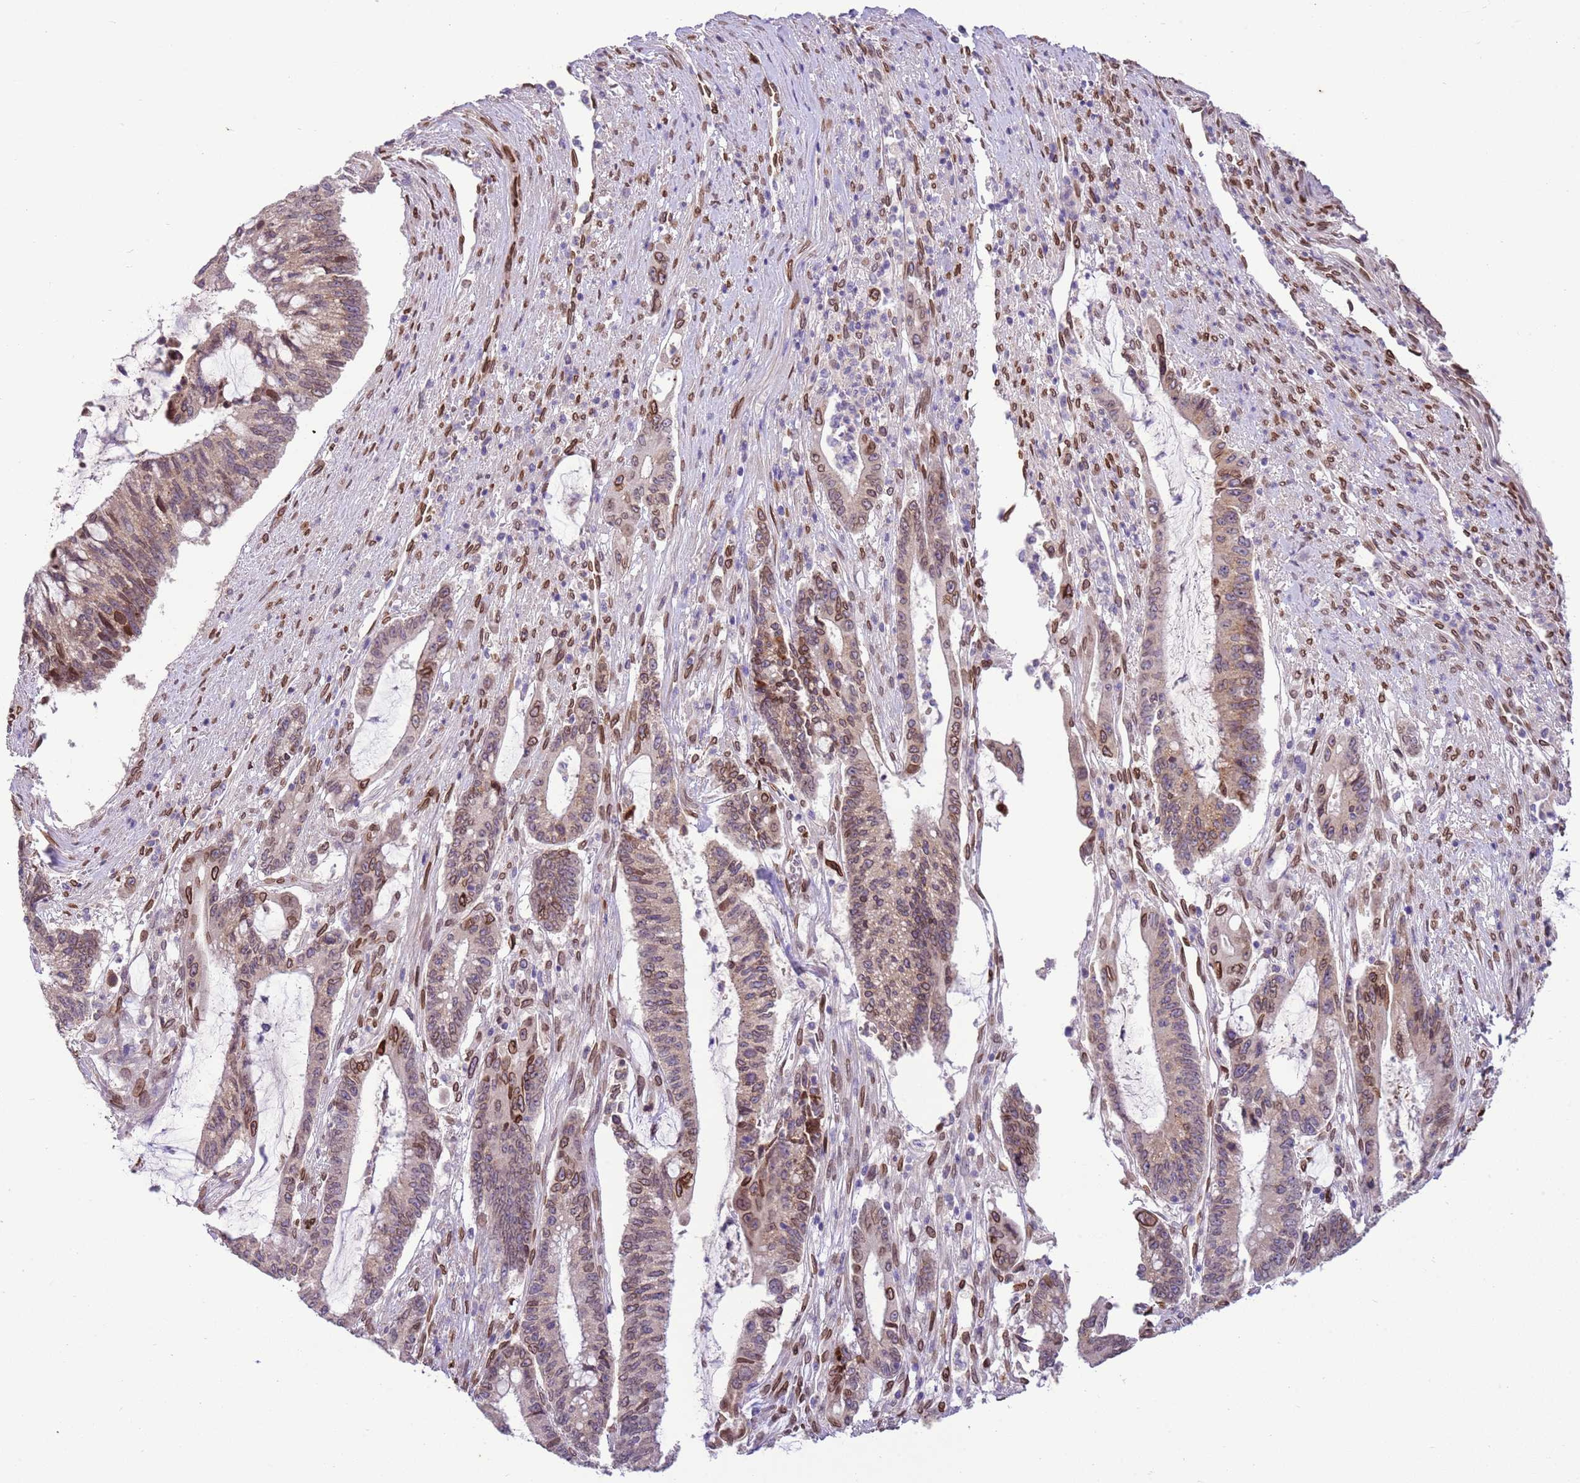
{"staining": {"intensity": "moderate", "quantity": "25%-75%", "location": "cytoplasmic/membranous,nuclear"}, "tissue": "pancreatic cancer", "cell_type": "Tumor cells", "image_type": "cancer", "snomed": [{"axis": "morphology", "description": "Adenocarcinoma, NOS"}, {"axis": "topography", "description": "Pancreas"}], "caption": "An immunohistochemistry micrograph of neoplastic tissue is shown. Protein staining in brown shows moderate cytoplasmic/membranous and nuclear positivity in pancreatic cancer (adenocarcinoma) within tumor cells.", "gene": "TMEM47", "patient": {"sex": "female", "age": 50}}